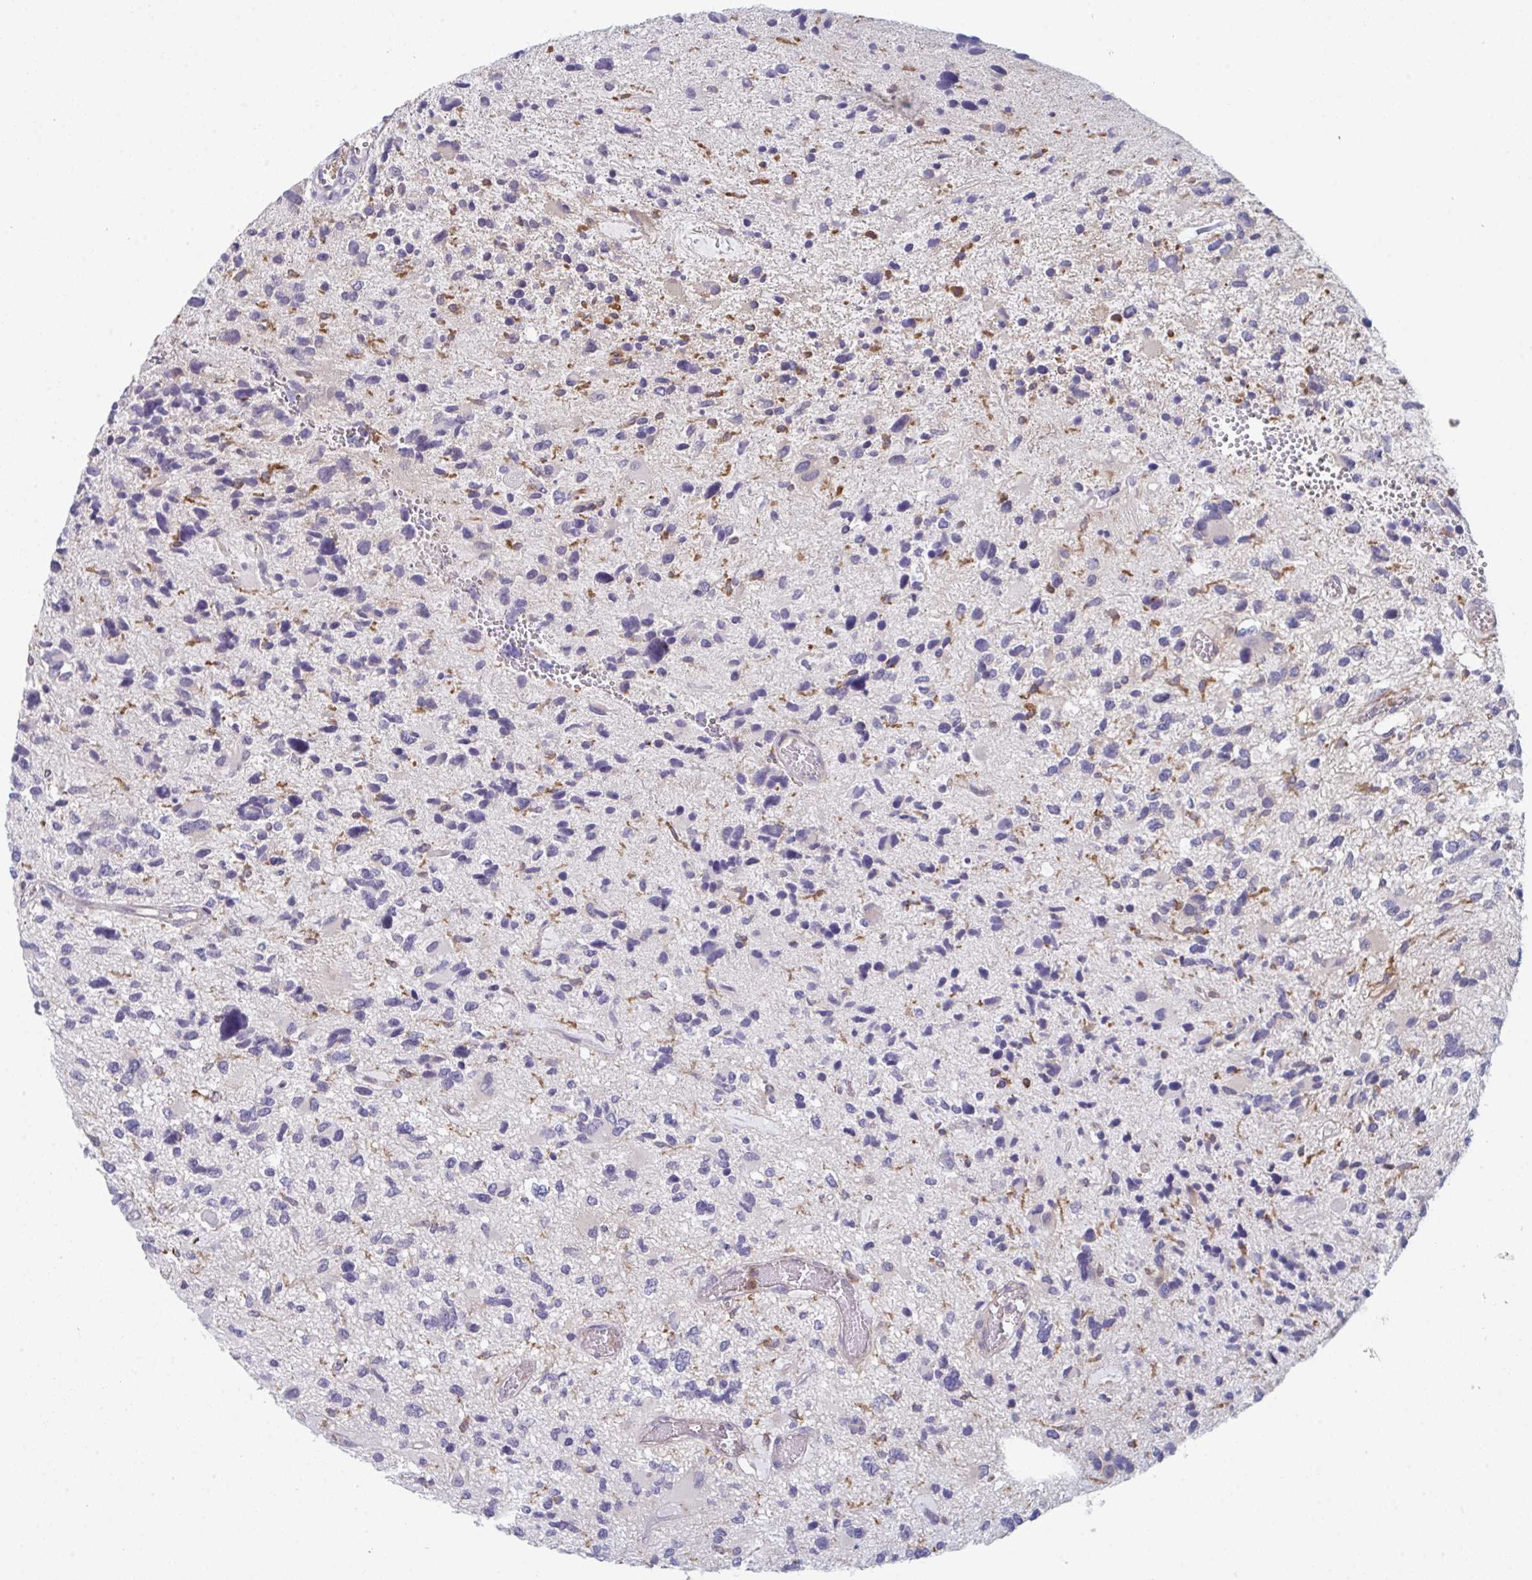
{"staining": {"intensity": "negative", "quantity": "none", "location": "none"}, "tissue": "glioma", "cell_type": "Tumor cells", "image_type": "cancer", "snomed": [{"axis": "morphology", "description": "Glioma, malignant, High grade"}, {"axis": "topography", "description": "Brain"}], "caption": "IHC of high-grade glioma (malignant) shows no staining in tumor cells.", "gene": "DISP2", "patient": {"sex": "female", "age": 11}}